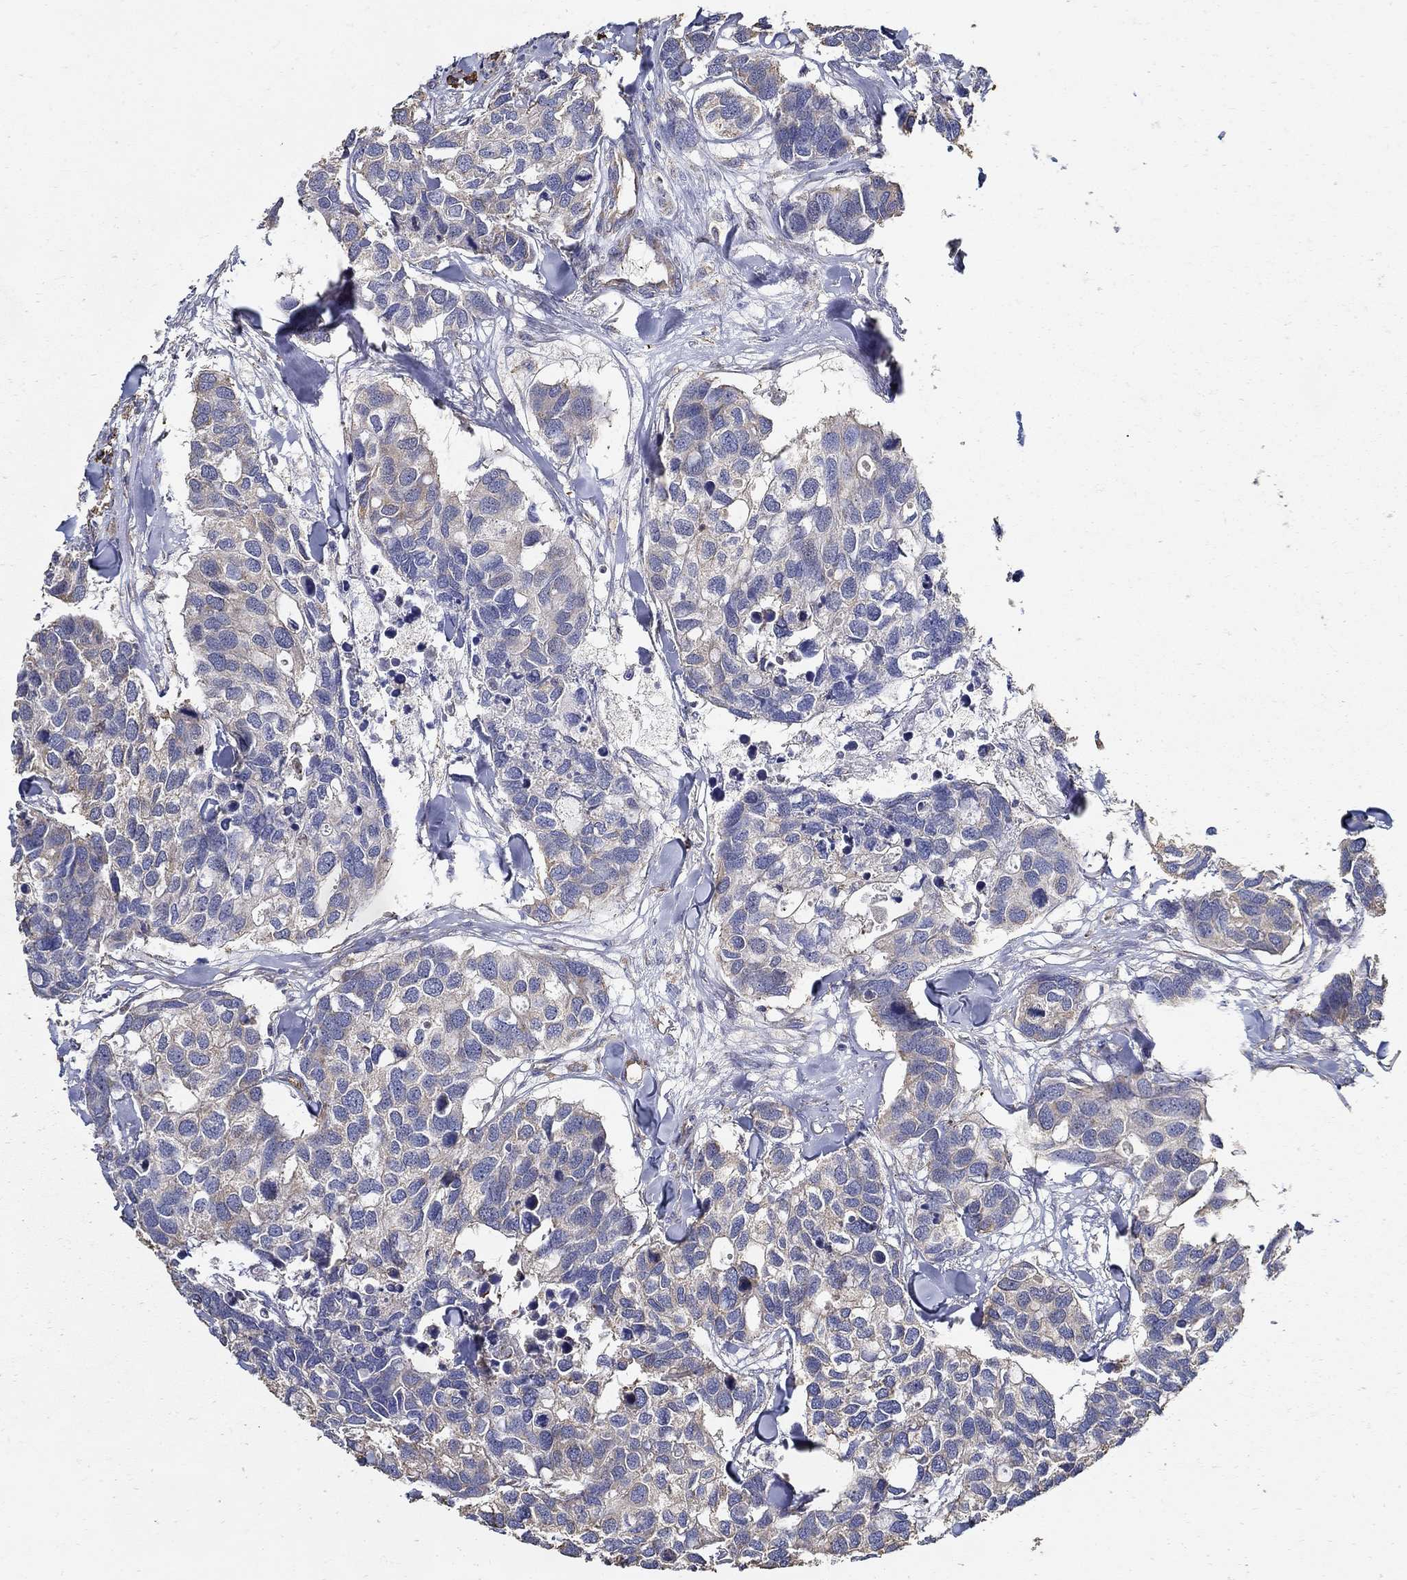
{"staining": {"intensity": "weak", "quantity": "25%-75%", "location": "cytoplasmic/membranous"}, "tissue": "breast cancer", "cell_type": "Tumor cells", "image_type": "cancer", "snomed": [{"axis": "morphology", "description": "Duct carcinoma"}, {"axis": "topography", "description": "Breast"}], "caption": "Tumor cells demonstrate weak cytoplasmic/membranous expression in approximately 25%-75% of cells in breast infiltrating ductal carcinoma. (DAB (3,3'-diaminobenzidine) = brown stain, brightfield microscopy at high magnification).", "gene": "EMILIN3", "patient": {"sex": "female", "age": 83}}